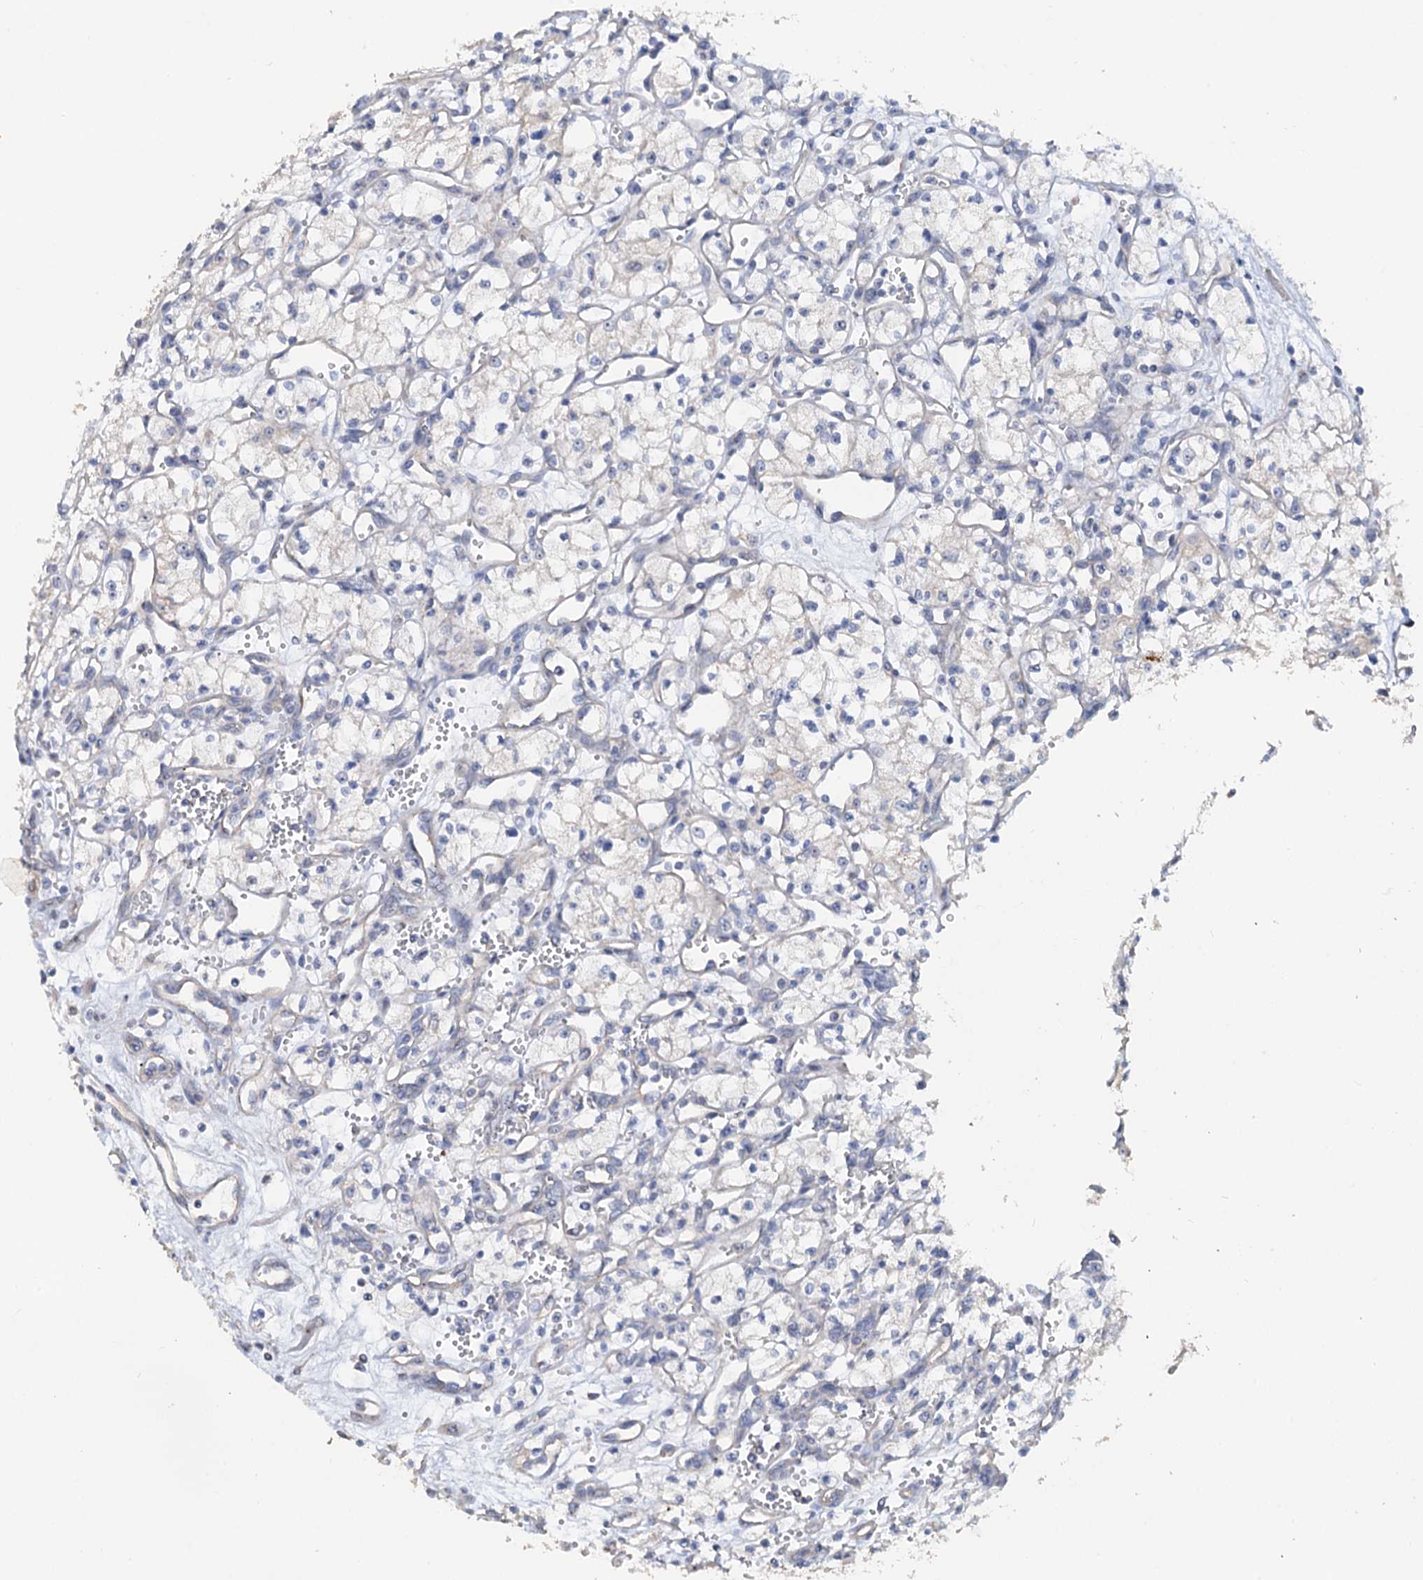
{"staining": {"intensity": "negative", "quantity": "none", "location": "none"}, "tissue": "renal cancer", "cell_type": "Tumor cells", "image_type": "cancer", "snomed": [{"axis": "morphology", "description": "Adenocarcinoma, NOS"}, {"axis": "topography", "description": "Kidney"}], "caption": "This is a histopathology image of immunohistochemistry staining of renal adenocarcinoma, which shows no positivity in tumor cells.", "gene": "C2CD3", "patient": {"sex": "male", "age": 59}}